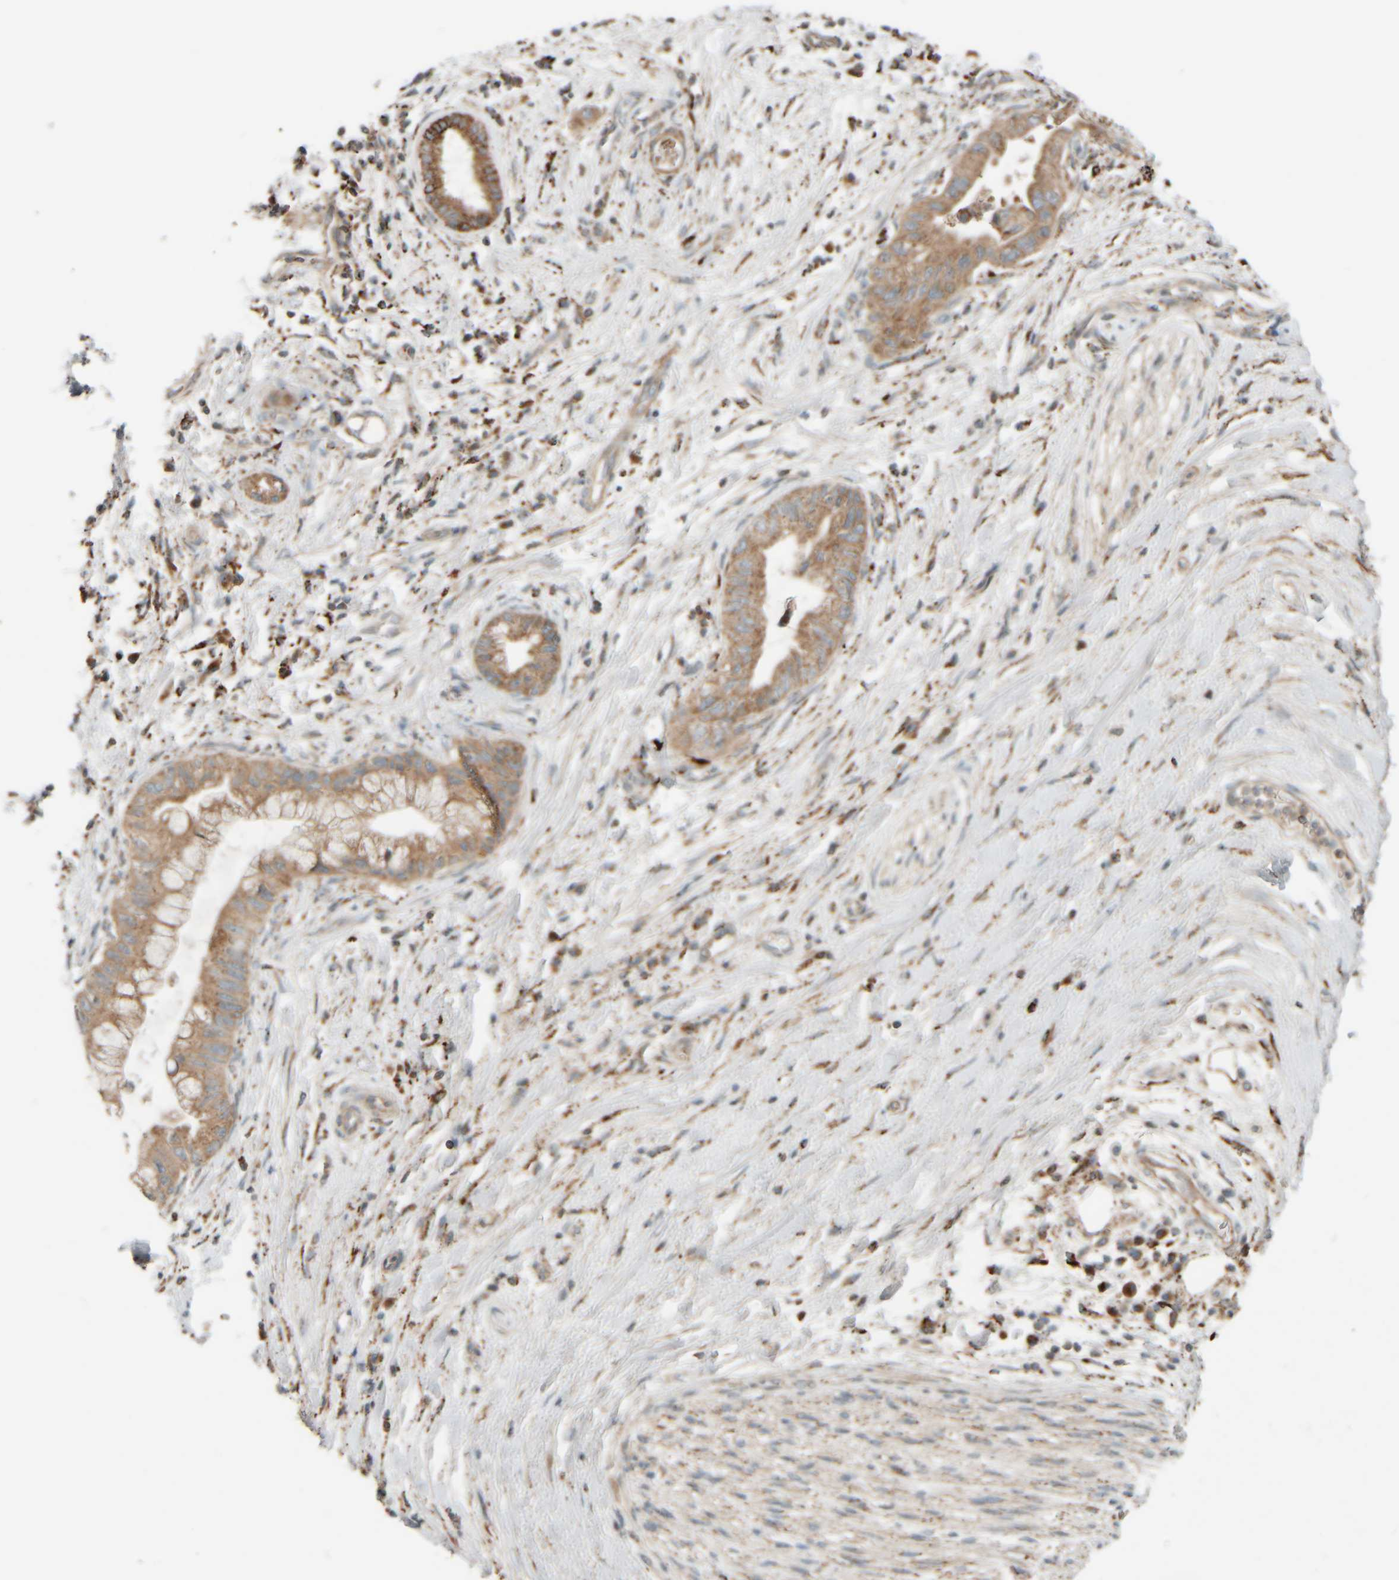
{"staining": {"intensity": "moderate", "quantity": ">75%", "location": "cytoplasmic/membranous"}, "tissue": "pancreatic cancer", "cell_type": "Tumor cells", "image_type": "cancer", "snomed": [{"axis": "morphology", "description": "Adenocarcinoma, NOS"}, {"axis": "topography", "description": "Pancreas"}], "caption": "An IHC image of neoplastic tissue is shown. Protein staining in brown labels moderate cytoplasmic/membranous positivity in pancreatic cancer within tumor cells.", "gene": "SPAG5", "patient": {"sex": "female", "age": 73}}